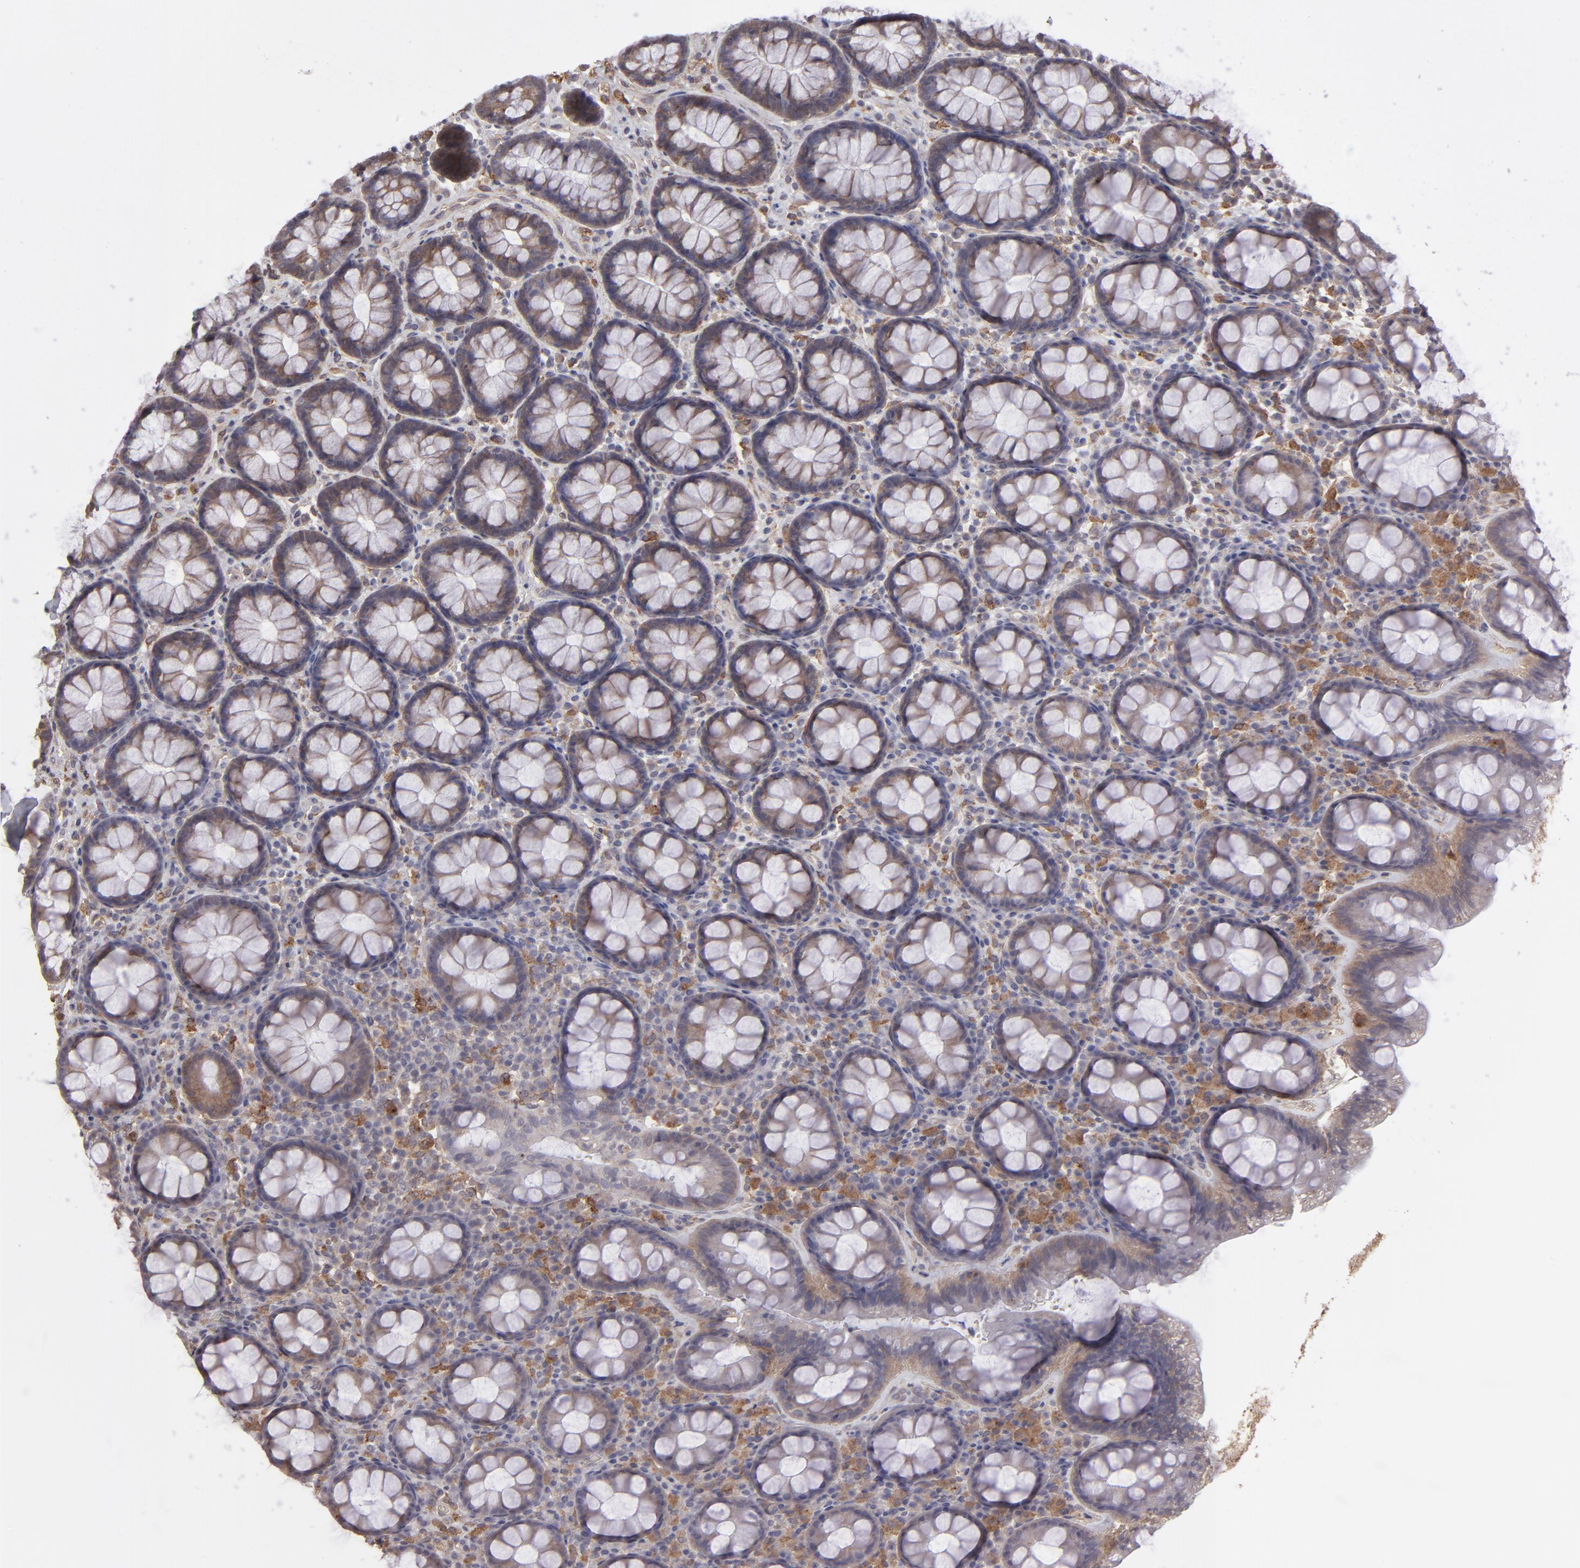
{"staining": {"intensity": "moderate", "quantity": ">75%", "location": "cytoplasmic/membranous"}, "tissue": "rectum", "cell_type": "Glandular cells", "image_type": "normal", "snomed": [{"axis": "morphology", "description": "Normal tissue, NOS"}, {"axis": "topography", "description": "Rectum"}], "caption": "Benign rectum shows moderate cytoplasmic/membranous positivity in about >75% of glandular cells, visualized by immunohistochemistry.", "gene": "ITGB5", "patient": {"sex": "male", "age": 92}}